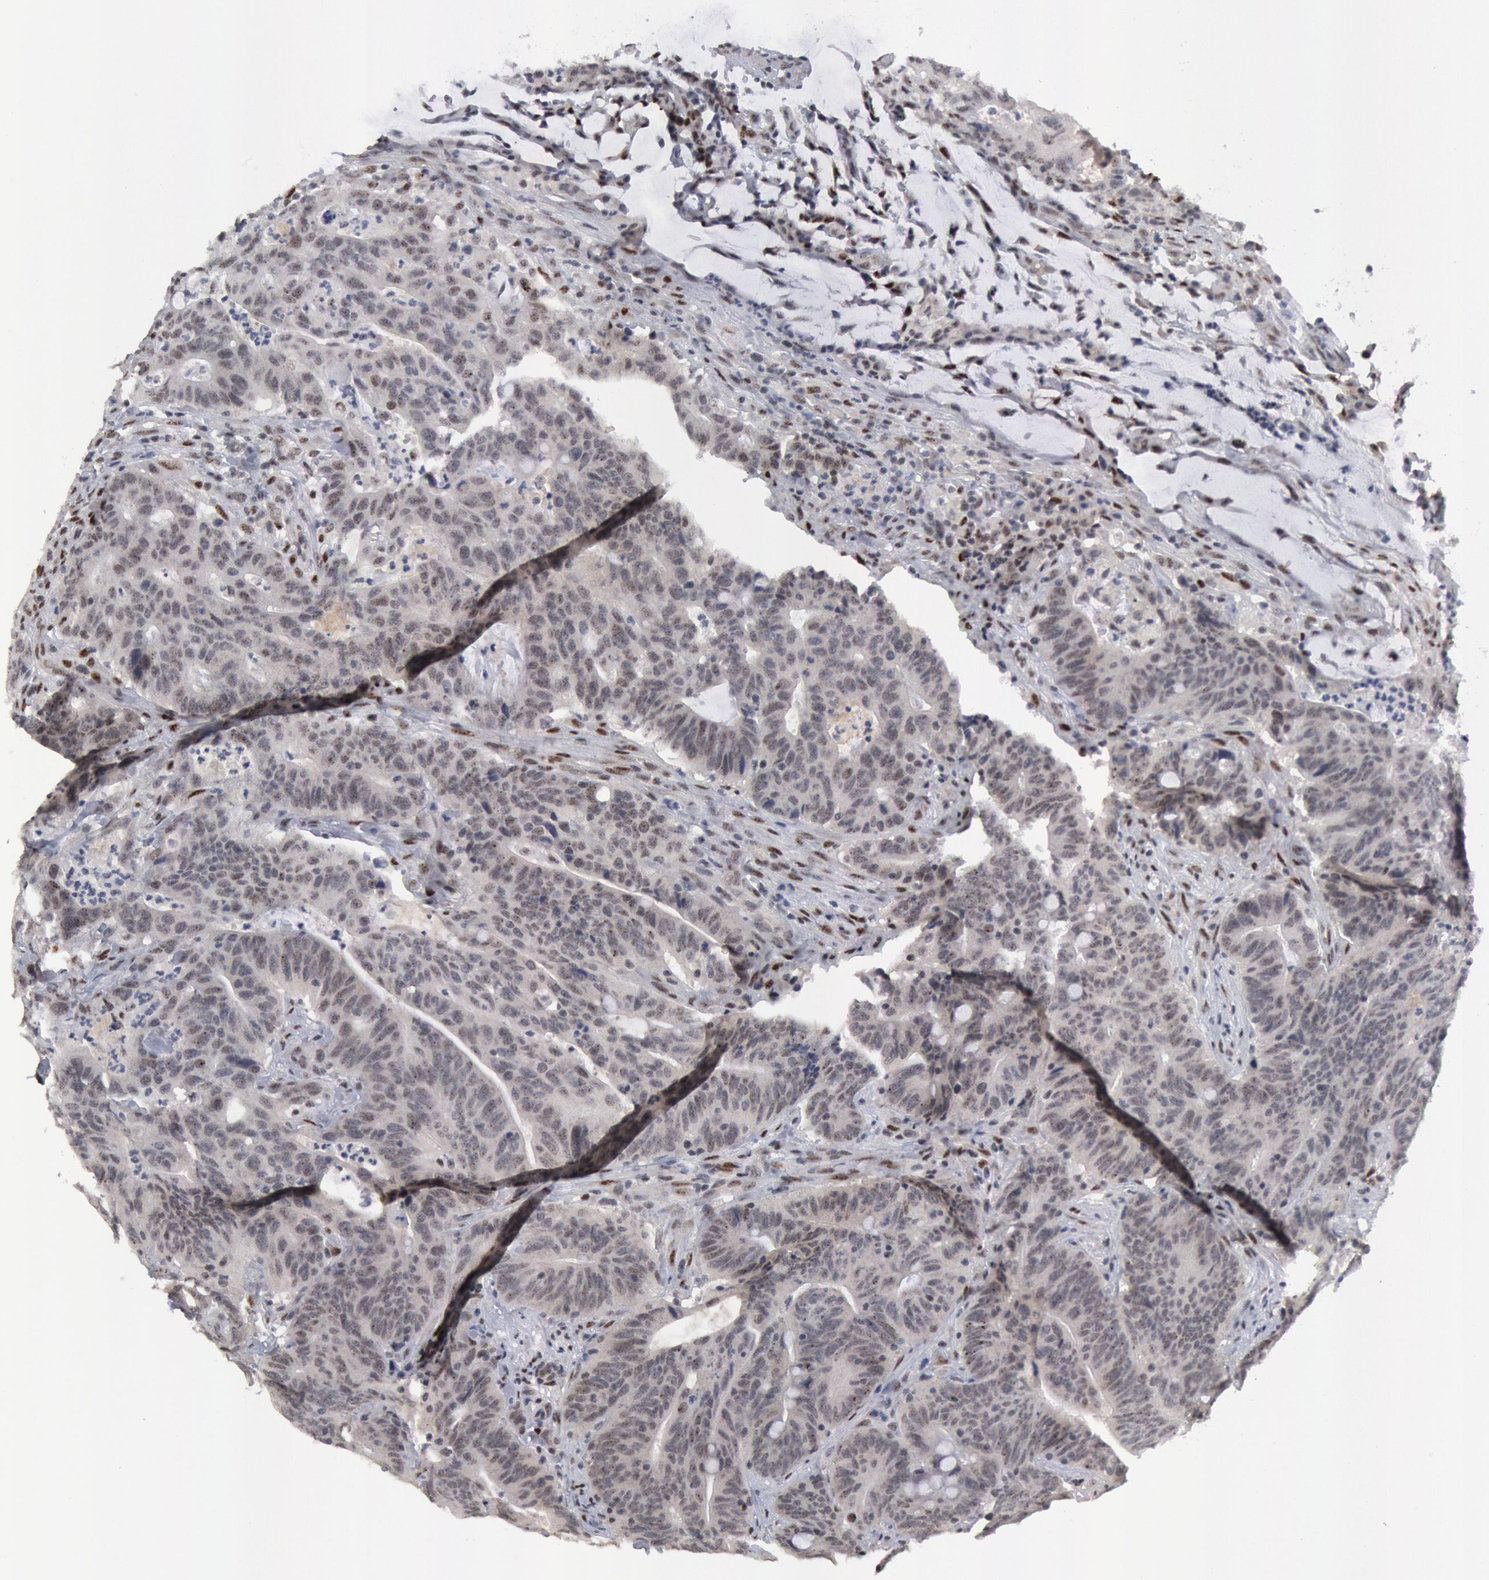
{"staining": {"intensity": "negative", "quantity": "none", "location": "none"}, "tissue": "colorectal cancer", "cell_type": "Tumor cells", "image_type": "cancer", "snomed": [{"axis": "morphology", "description": "Adenocarcinoma, NOS"}, {"axis": "topography", "description": "Colon"}], "caption": "Immunohistochemical staining of colorectal adenocarcinoma displays no significant expression in tumor cells.", "gene": "FOXO1", "patient": {"sex": "male", "age": 54}}